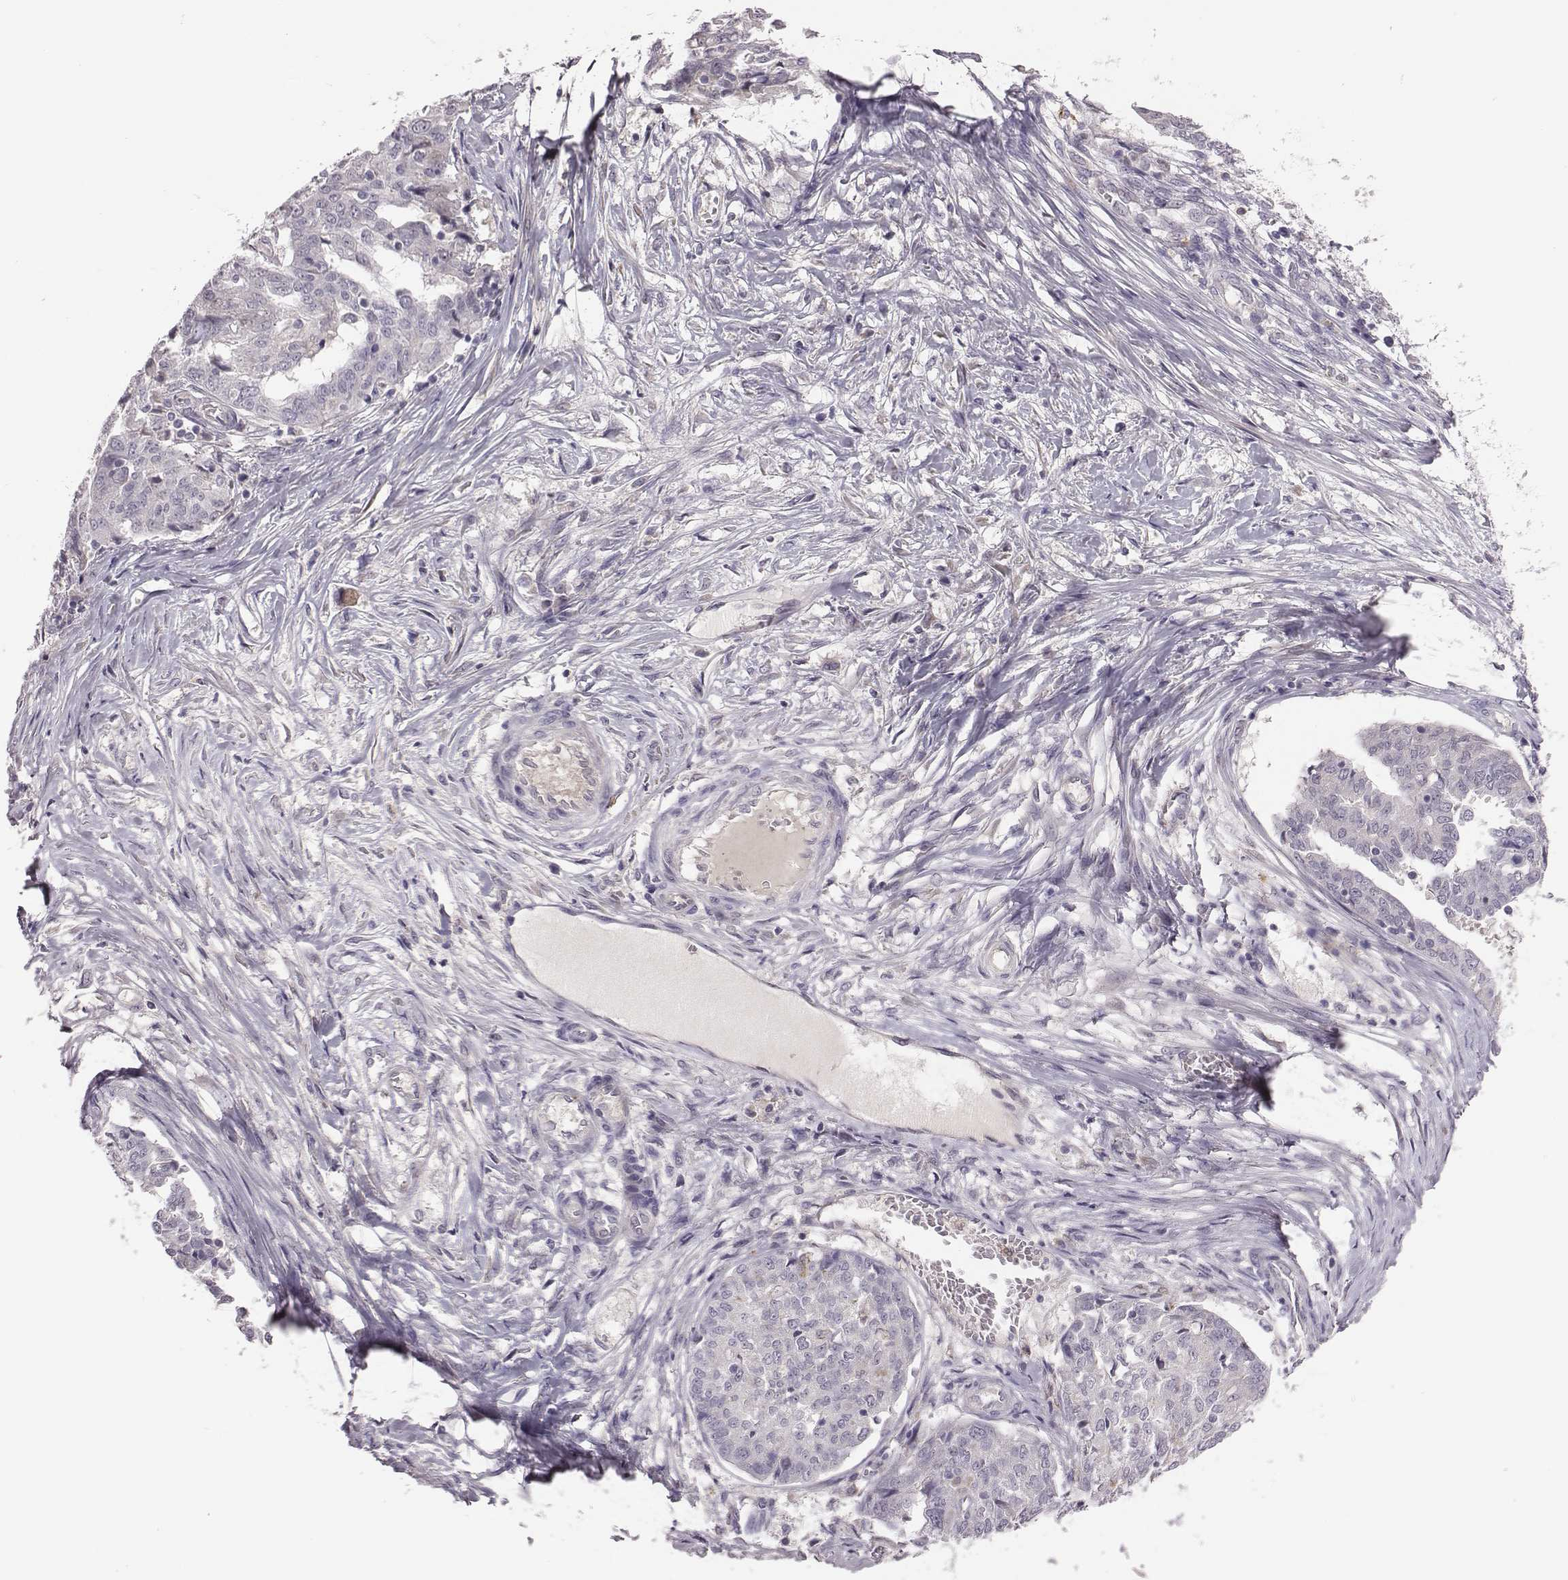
{"staining": {"intensity": "negative", "quantity": "none", "location": "none"}, "tissue": "ovarian cancer", "cell_type": "Tumor cells", "image_type": "cancer", "snomed": [{"axis": "morphology", "description": "Cystadenocarcinoma, serous, NOS"}, {"axis": "topography", "description": "Ovary"}], "caption": "Tumor cells show no significant expression in ovarian serous cystadenocarcinoma. (Brightfield microscopy of DAB IHC at high magnification).", "gene": "KMO", "patient": {"sex": "female", "age": 67}}